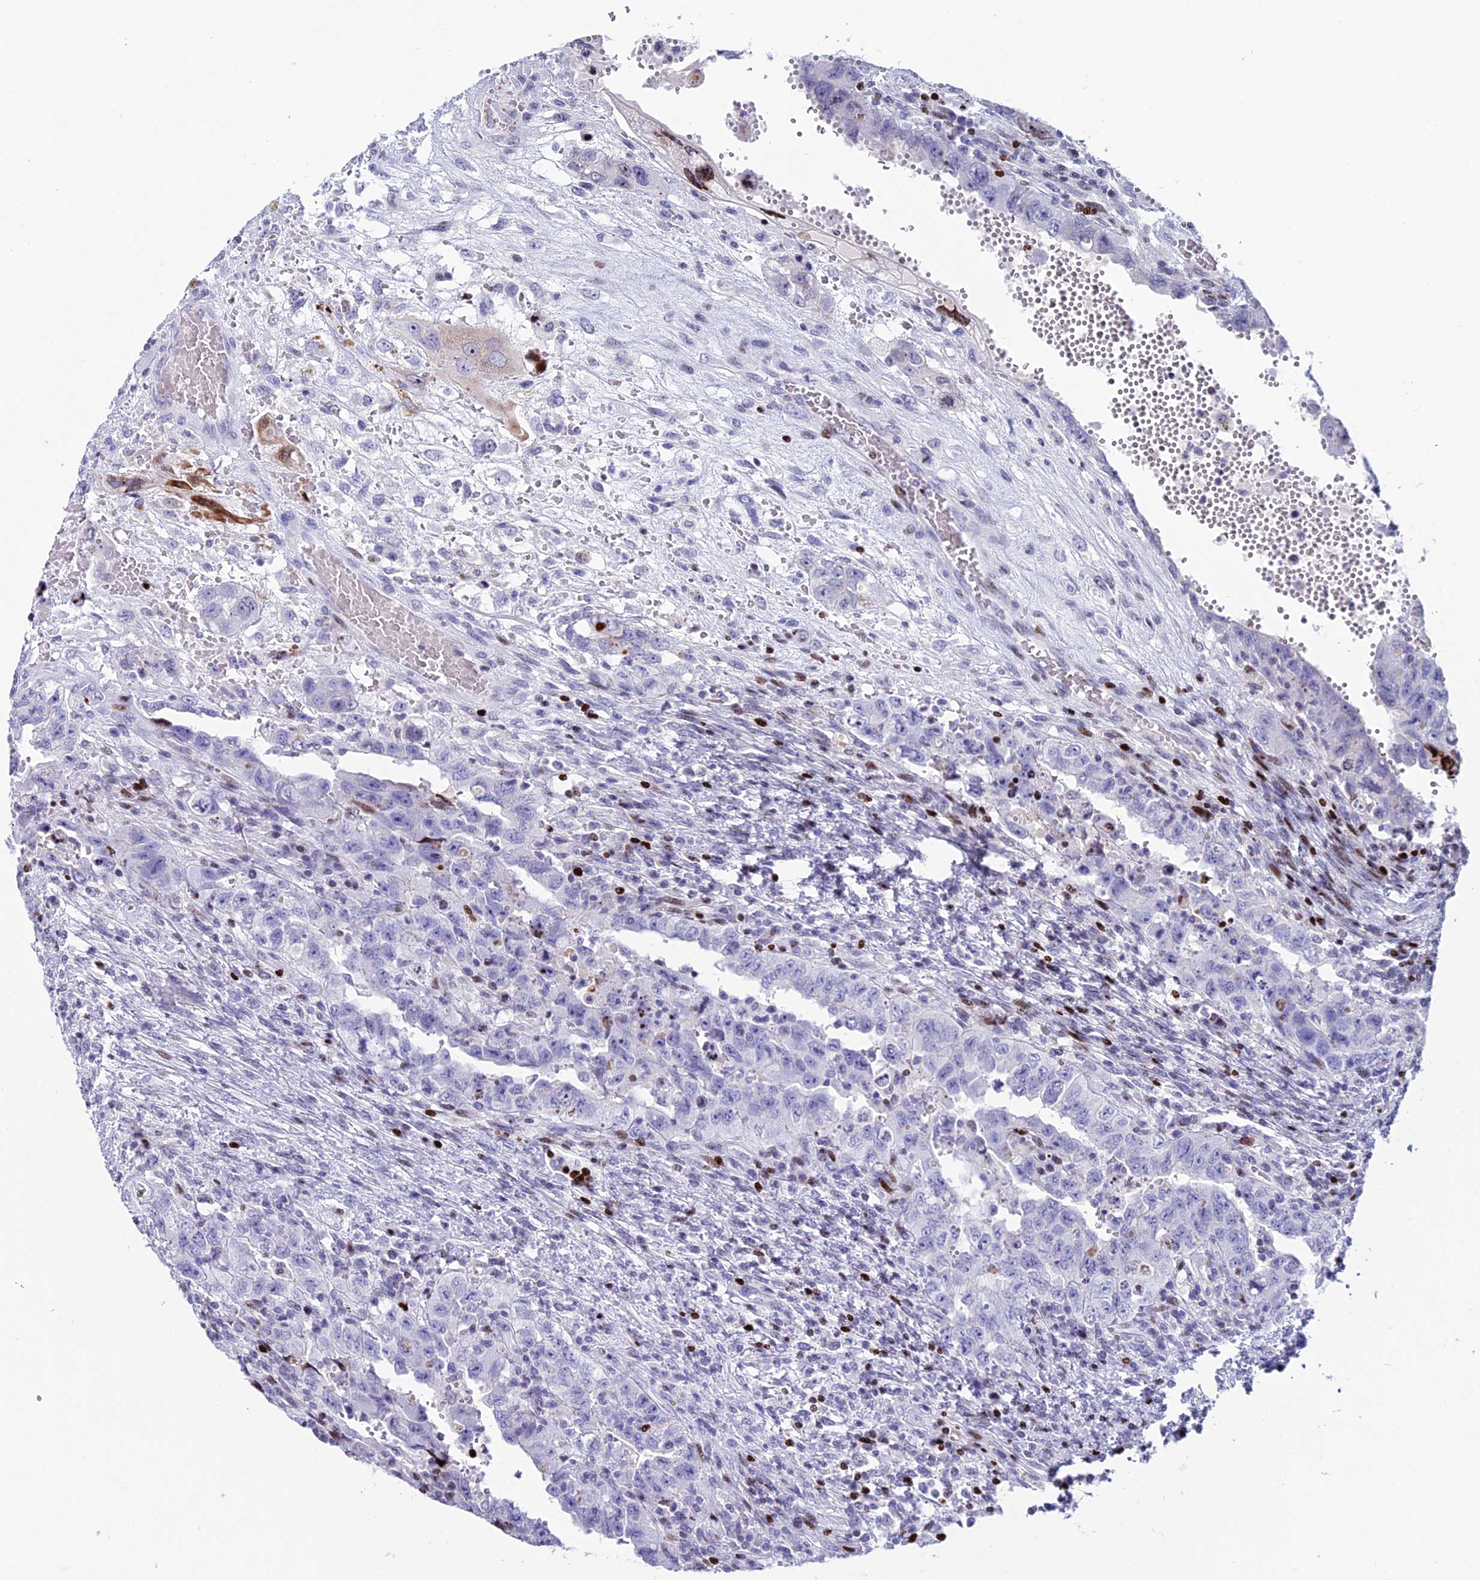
{"staining": {"intensity": "negative", "quantity": "none", "location": "none"}, "tissue": "testis cancer", "cell_type": "Tumor cells", "image_type": "cancer", "snomed": [{"axis": "morphology", "description": "Carcinoma, Embryonal, NOS"}, {"axis": "topography", "description": "Testis"}], "caption": "Tumor cells show no significant protein positivity in testis embryonal carcinoma.", "gene": "BTBD3", "patient": {"sex": "male", "age": 26}}